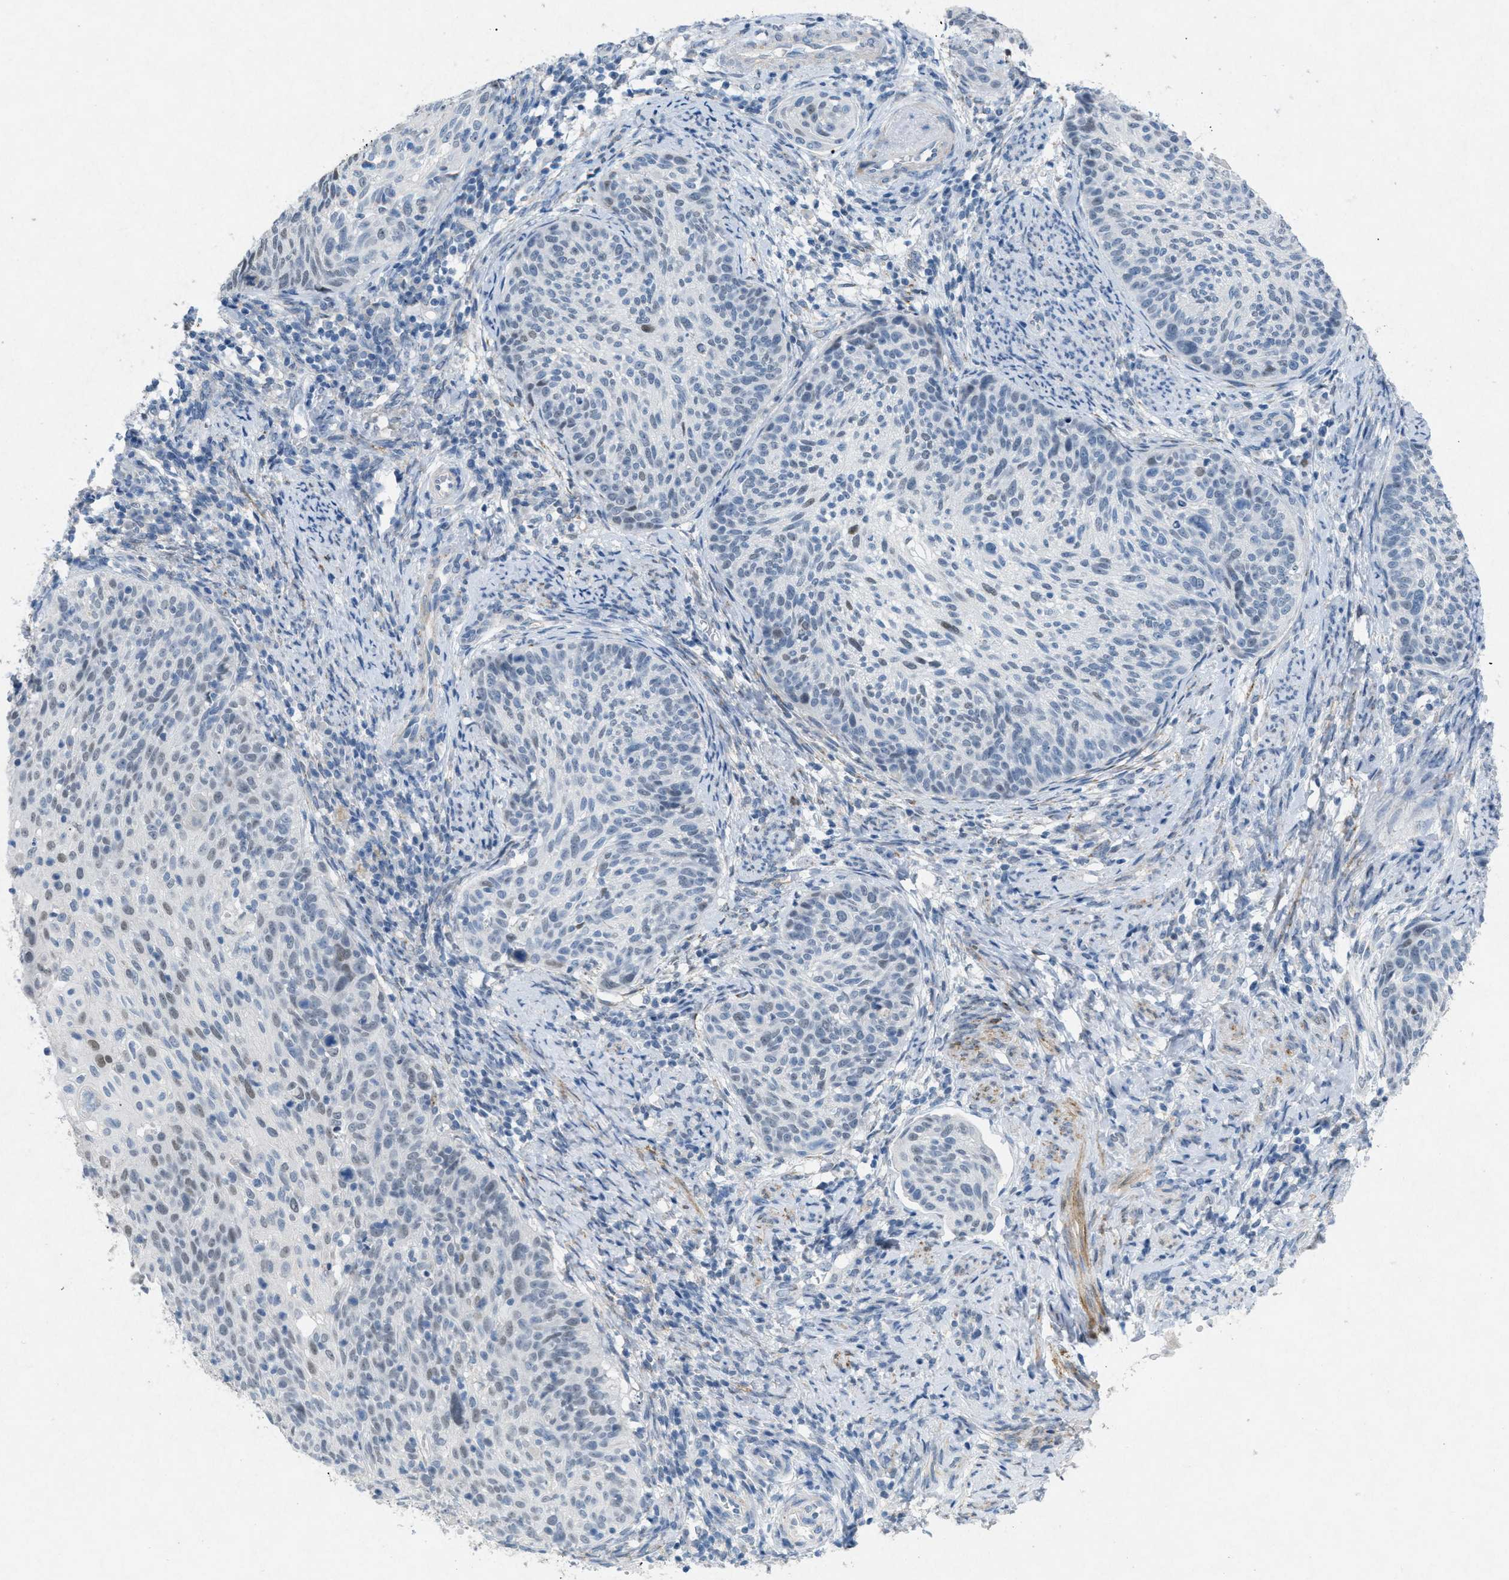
{"staining": {"intensity": "negative", "quantity": "none", "location": "none"}, "tissue": "cervical cancer", "cell_type": "Tumor cells", "image_type": "cancer", "snomed": [{"axis": "morphology", "description": "Squamous cell carcinoma, NOS"}, {"axis": "topography", "description": "Cervix"}], "caption": "Tumor cells are negative for brown protein staining in squamous cell carcinoma (cervical).", "gene": "TASOR", "patient": {"sex": "female", "age": 70}}